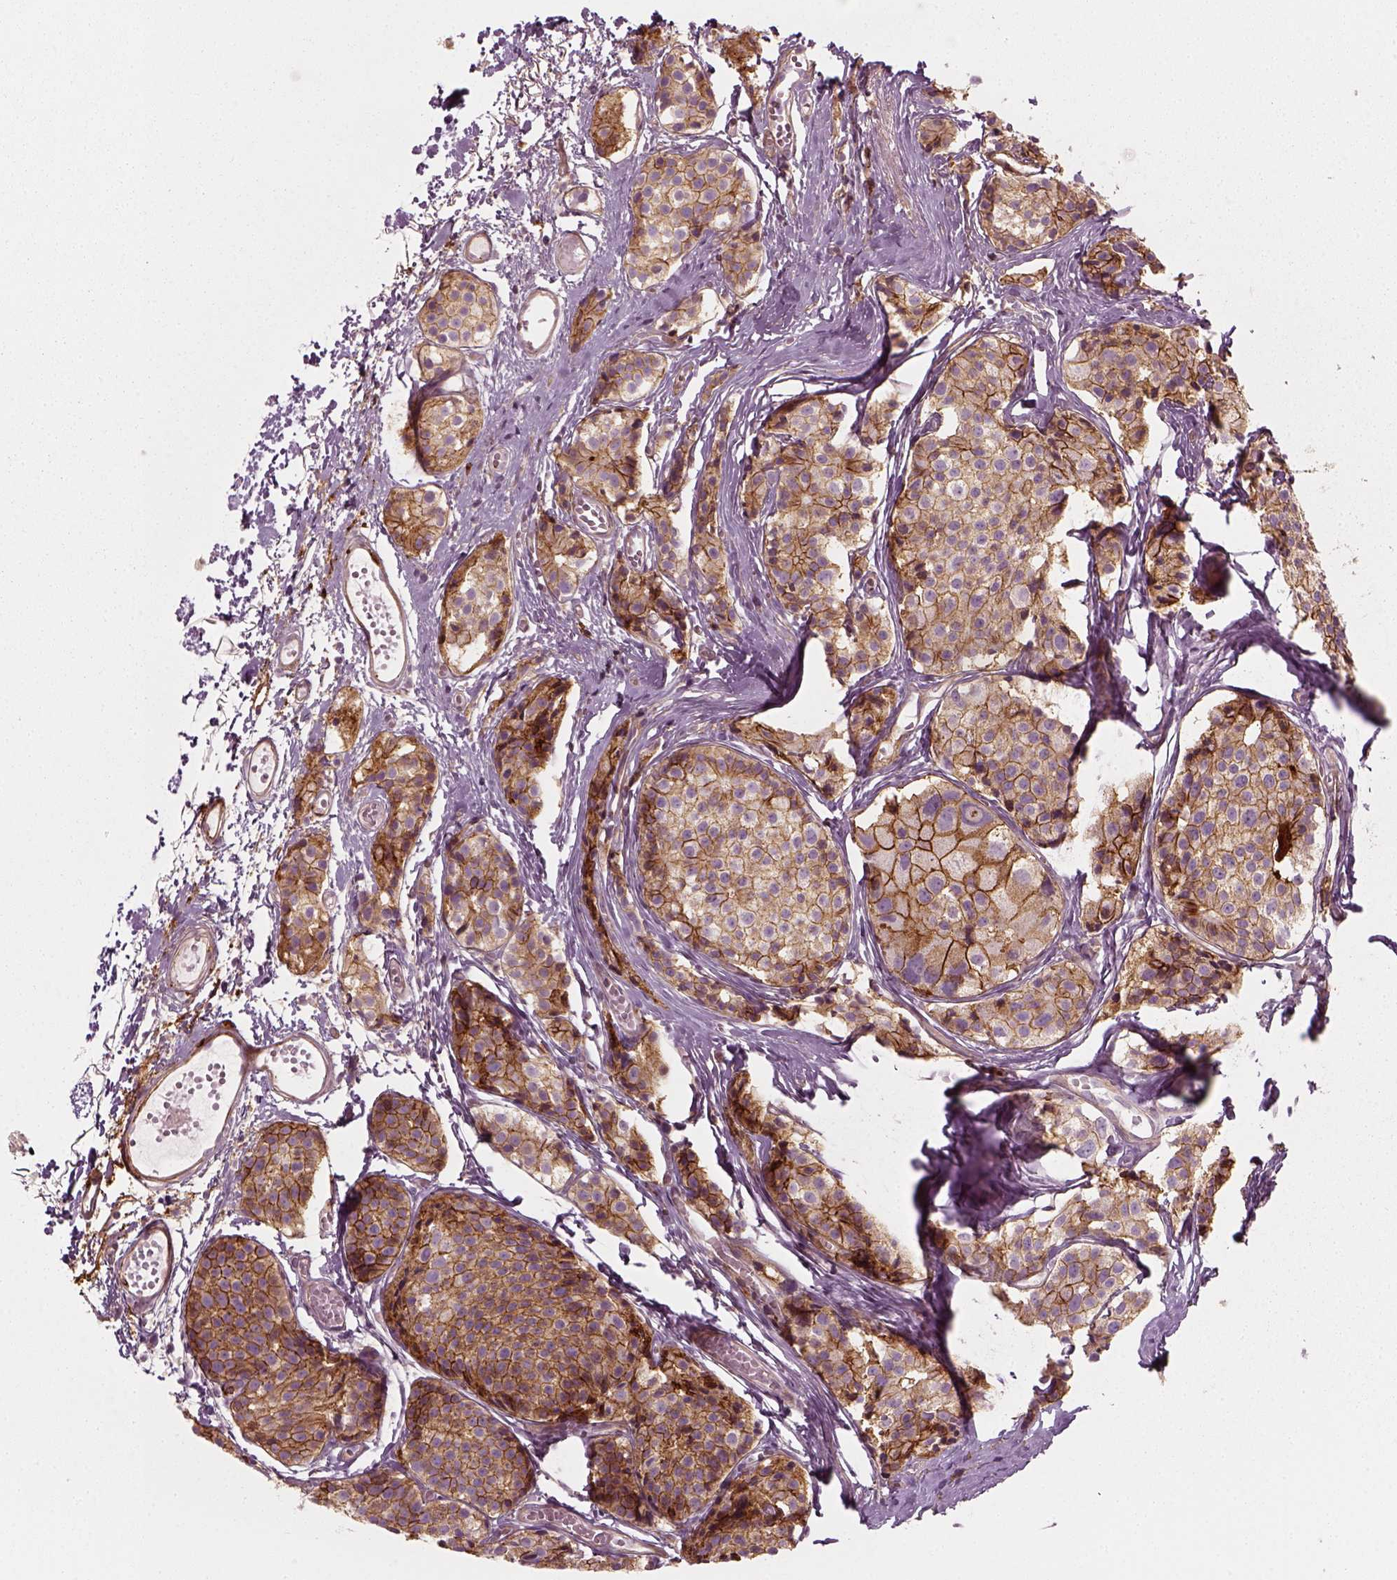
{"staining": {"intensity": "moderate", "quantity": ">75%", "location": "cytoplasmic/membranous"}, "tissue": "carcinoid", "cell_type": "Tumor cells", "image_type": "cancer", "snomed": [{"axis": "morphology", "description": "Carcinoid, malignant, NOS"}, {"axis": "topography", "description": "Small intestine"}], "caption": "Brown immunohistochemical staining in carcinoid shows moderate cytoplasmic/membranous staining in about >75% of tumor cells.", "gene": "NPTN", "patient": {"sex": "female", "age": 65}}